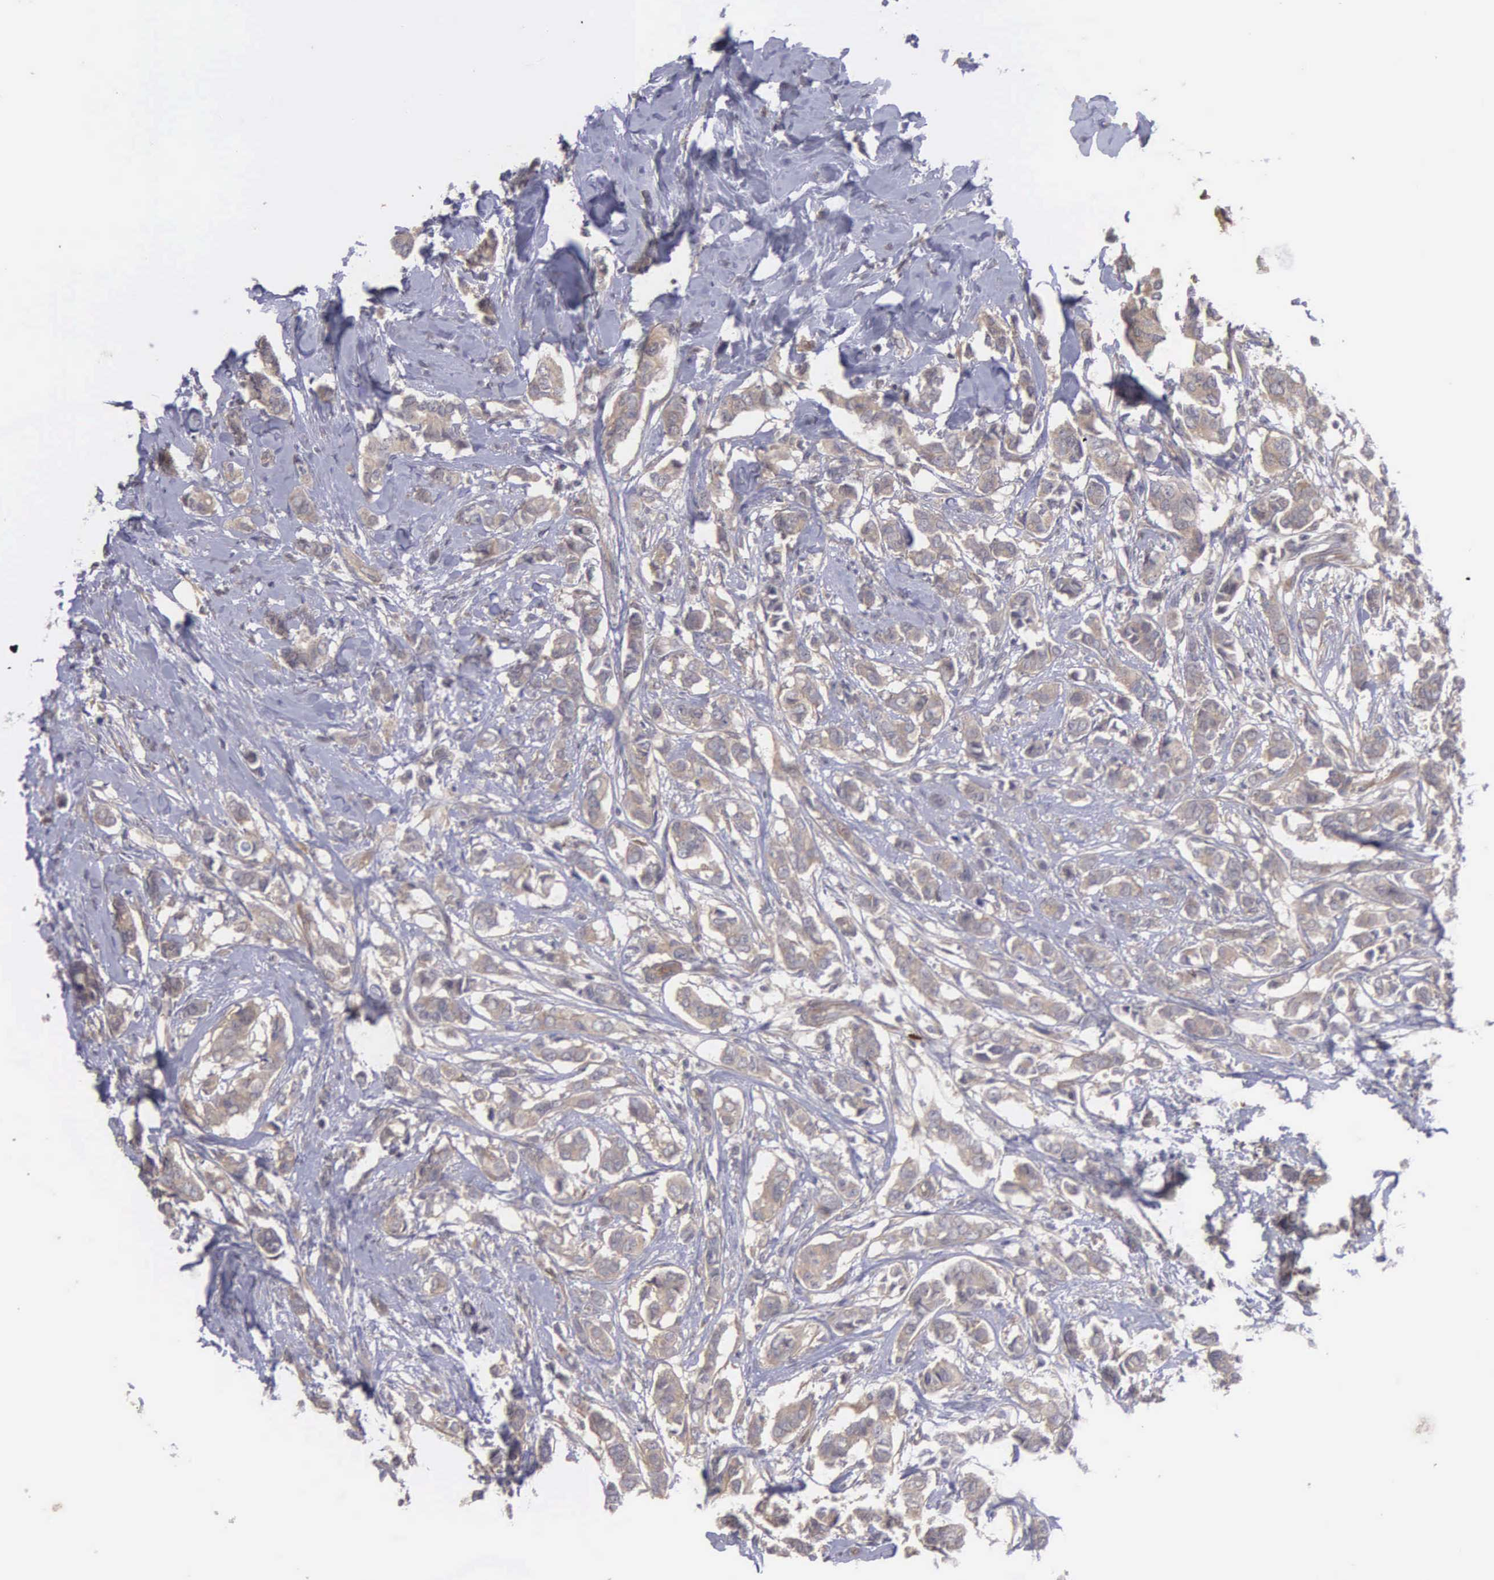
{"staining": {"intensity": "weak", "quantity": ">75%", "location": "cytoplasmic/membranous"}, "tissue": "breast cancer", "cell_type": "Tumor cells", "image_type": "cancer", "snomed": [{"axis": "morphology", "description": "Duct carcinoma"}, {"axis": "topography", "description": "Breast"}], "caption": "Protein positivity by IHC reveals weak cytoplasmic/membranous staining in about >75% of tumor cells in breast intraductal carcinoma.", "gene": "RTL10", "patient": {"sex": "female", "age": 84}}